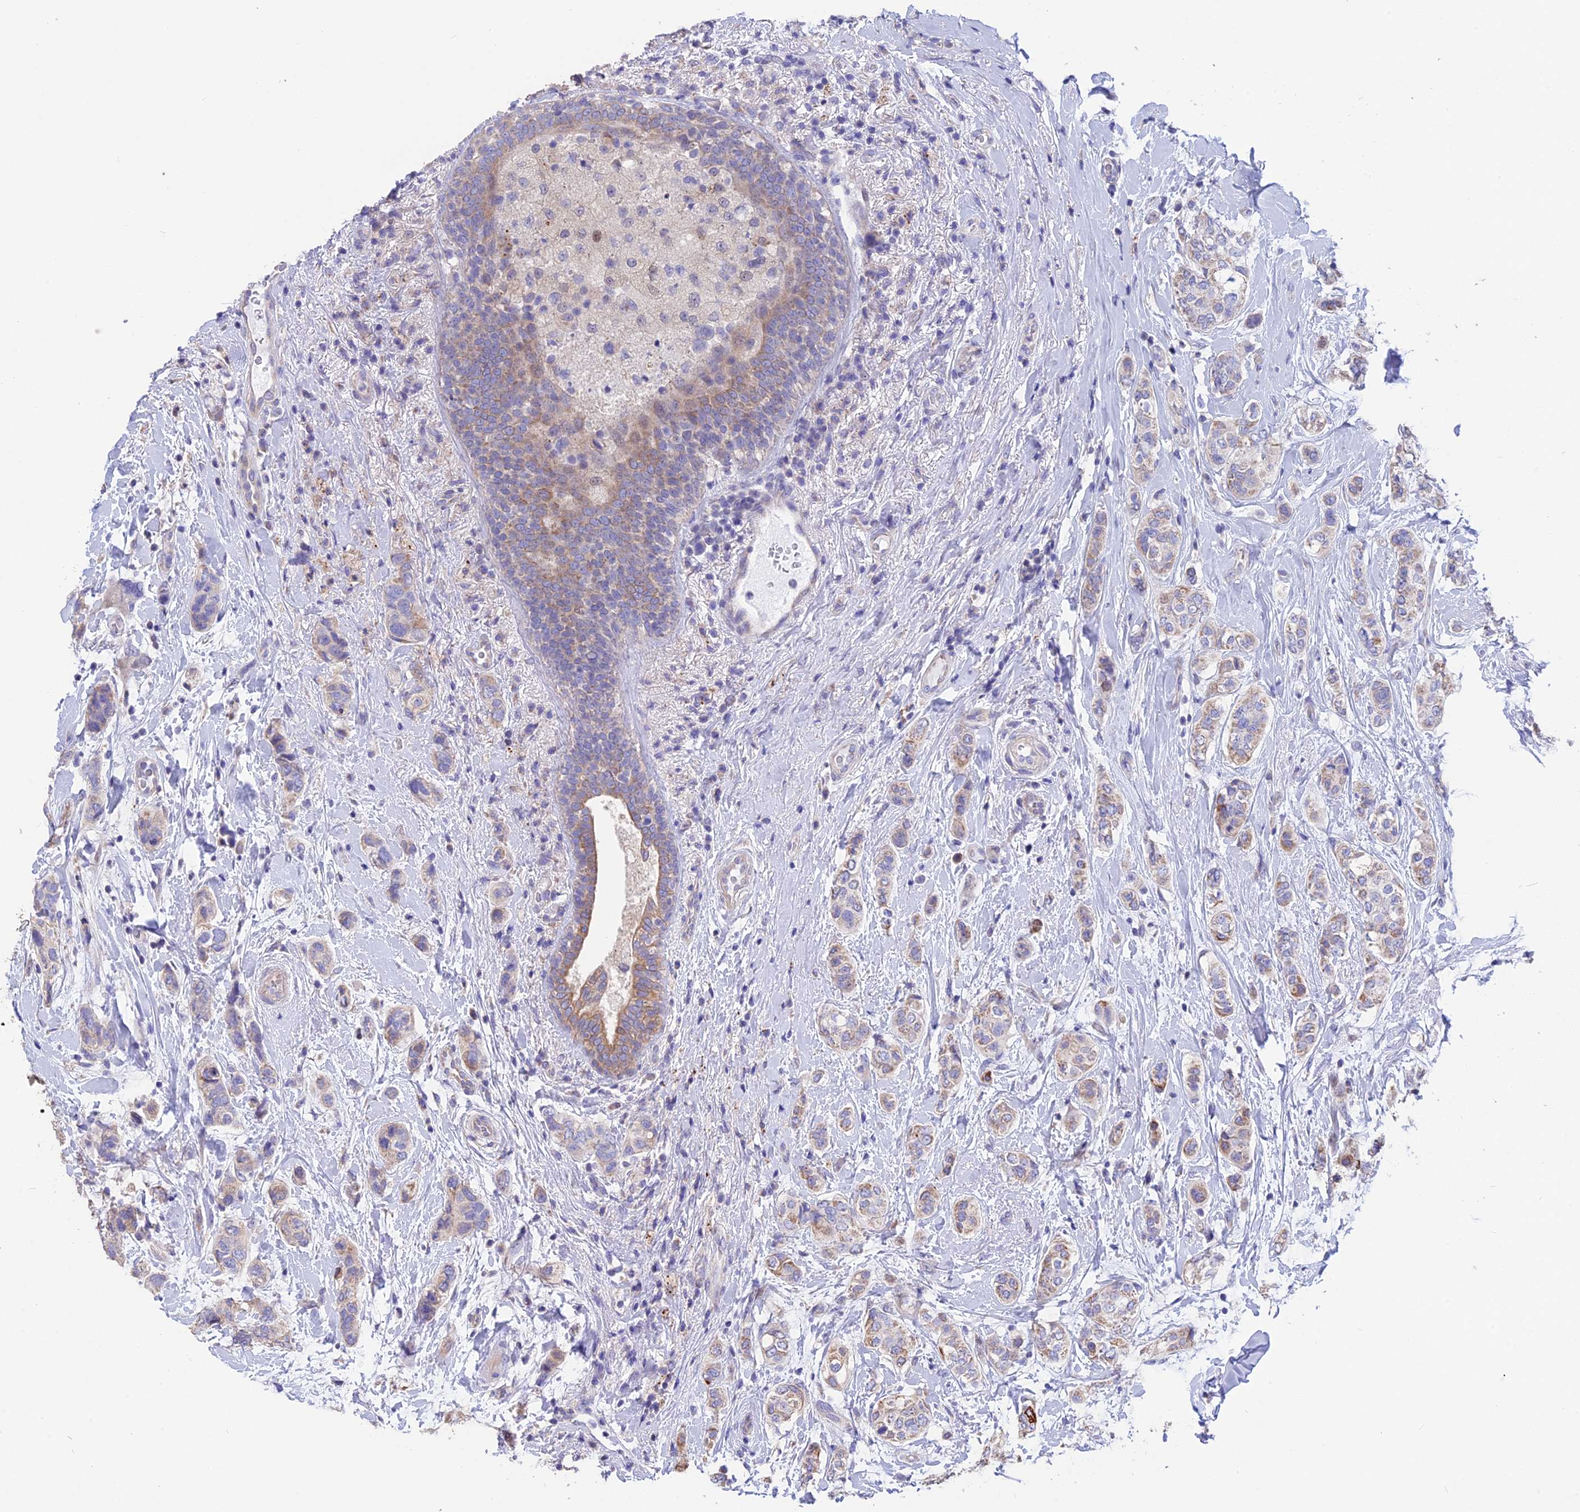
{"staining": {"intensity": "moderate", "quantity": "<25%", "location": "cytoplasmic/membranous"}, "tissue": "breast cancer", "cell_type": "Tumor cells", "image_type": "cancer", "snomed": [{"axis": "morphology", "description": "Lobular carcinoma"}, {"axis": "topography", "description": "Breast"}], "caption": "IHC of breast lobular carcinoma demonstrates low levels of moderate cytoplasmic/membranous expression in about <25% of tumor cells.", "gene": "CYP2U1", "patient": {"sex": "female", "age": 51}}